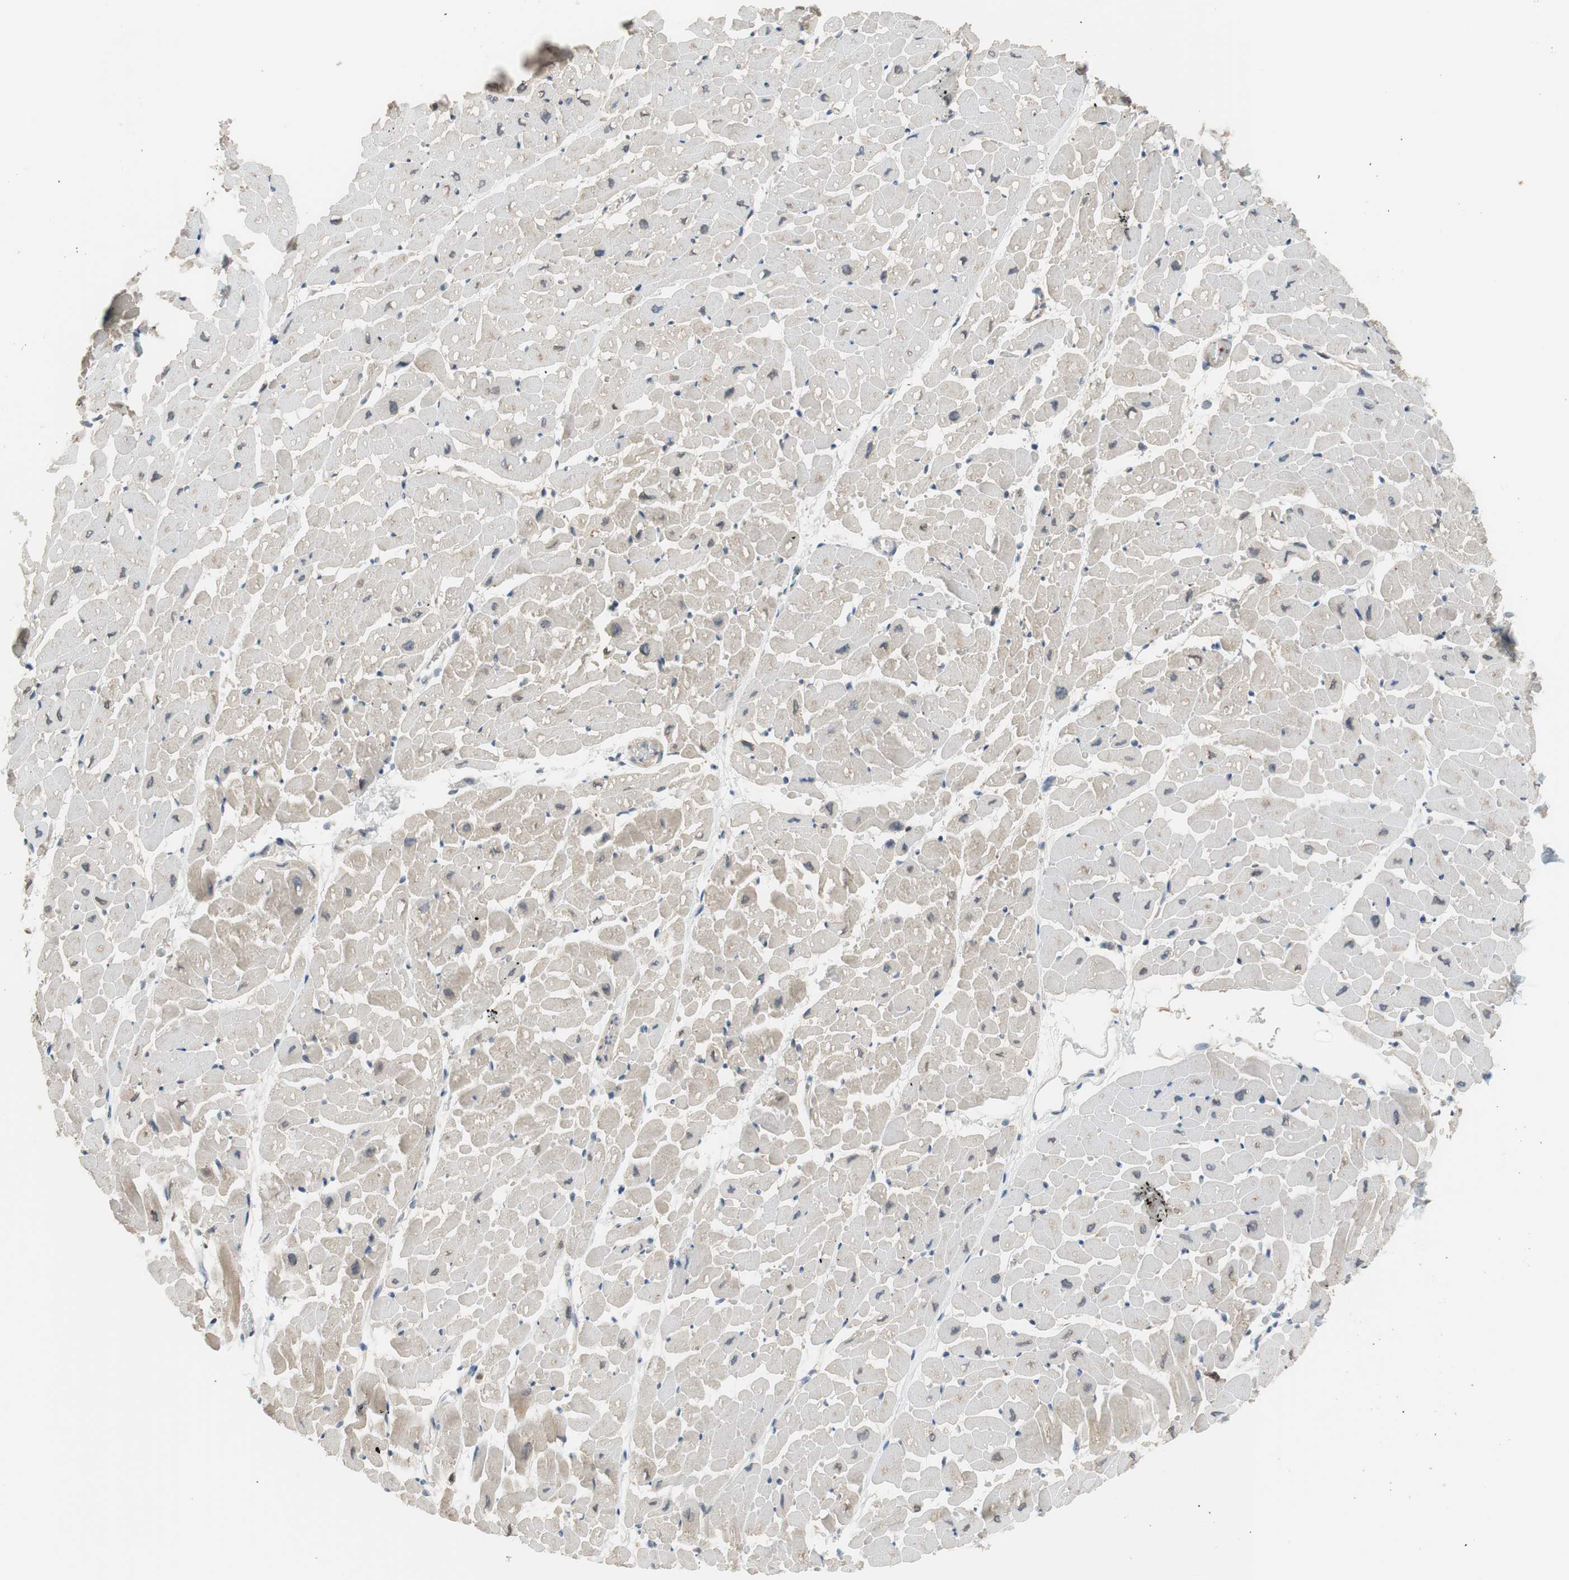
{"staining": {"intensity": "weak", "quantity": "25%-75%", "location": "cytoplasmic/membranous"}, "tissue": "heart muscle", "cell_type": "Cardiomyocytes", "image_type": "normal", "snomed": [{"axis": "morphology", "description": "Normal tissue, NOS"}, {"axis": "topography", "description": "Heart"}], "caption": "This histopathology image reveals IHC staining of unremarkable heart muscle, with low weak cytoplasmic/membranous staining in approximately 25%-75% of cardiomyocytes.", "gene": "C4A", "patient": {"sex": "male", "age": 45}}